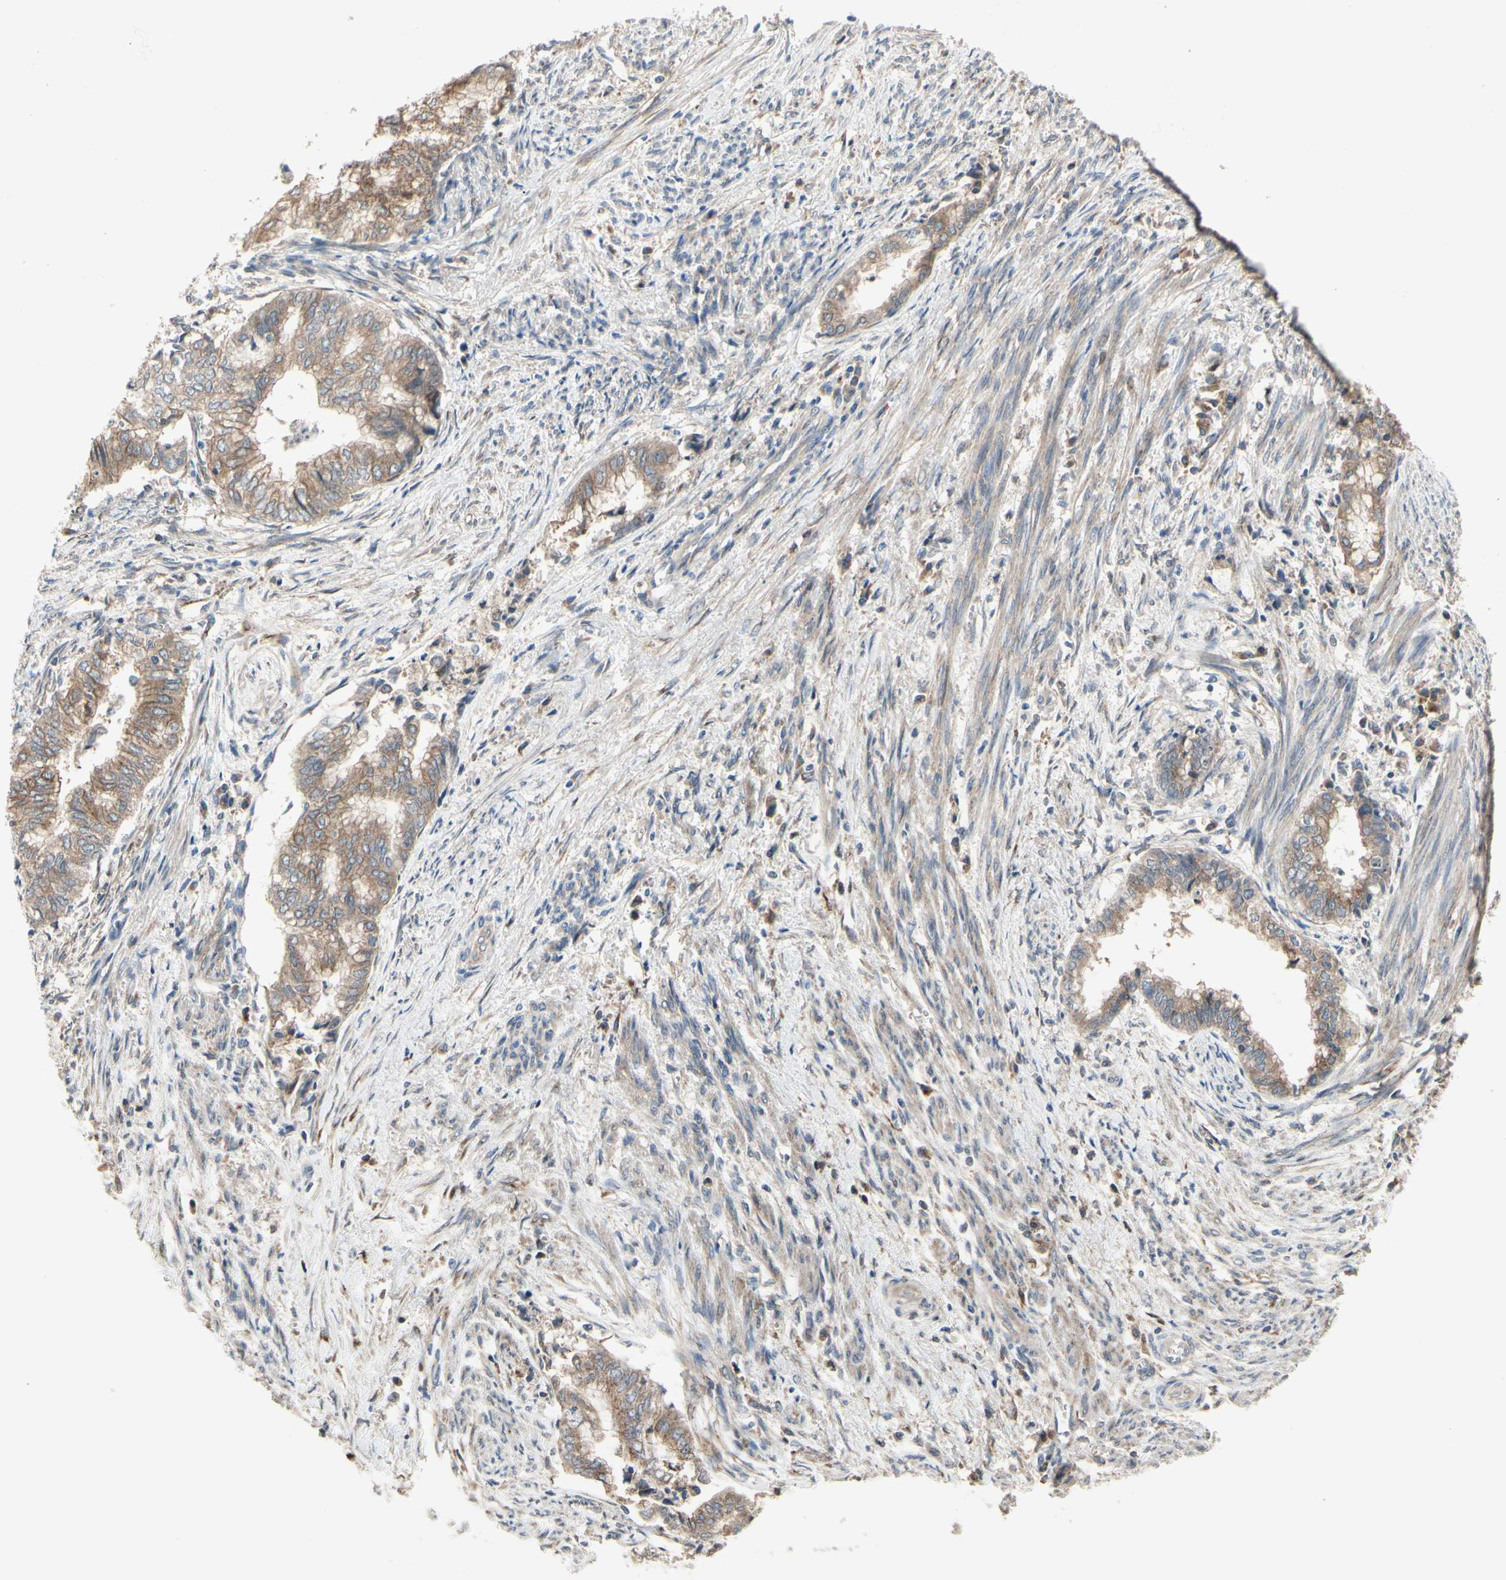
{"staining": {"intensity": "moderate", "quantity": ">75%", "location": "cytoplasmic/membranous"}, "tissue": "endometrial cancer", "cell_type": "Tumor cells", "image_type": "cancer", "snomed": [{"axis": "morphology", "description": "Necrosis, NOS"}, {"axis": "morphology", "description": "Adenocarcinoma, NOS"}, {"axis": "topography", "description": "Endometrium"}], "caption": "IHC staining of endometrial cancer (adenocarcinoma), which shows medium levels of moderate cytoplasmic/membranous staining in approximately >75% of tumor cells indicating moderate cytoplasmic/membranous protein expression. The staining was performed using DAB (brown) for protein detection and nuclei were counterstained in hematoxylin (blue).", "gene": "CGREF1", "patient": {"sex": "female", "age": 79}}